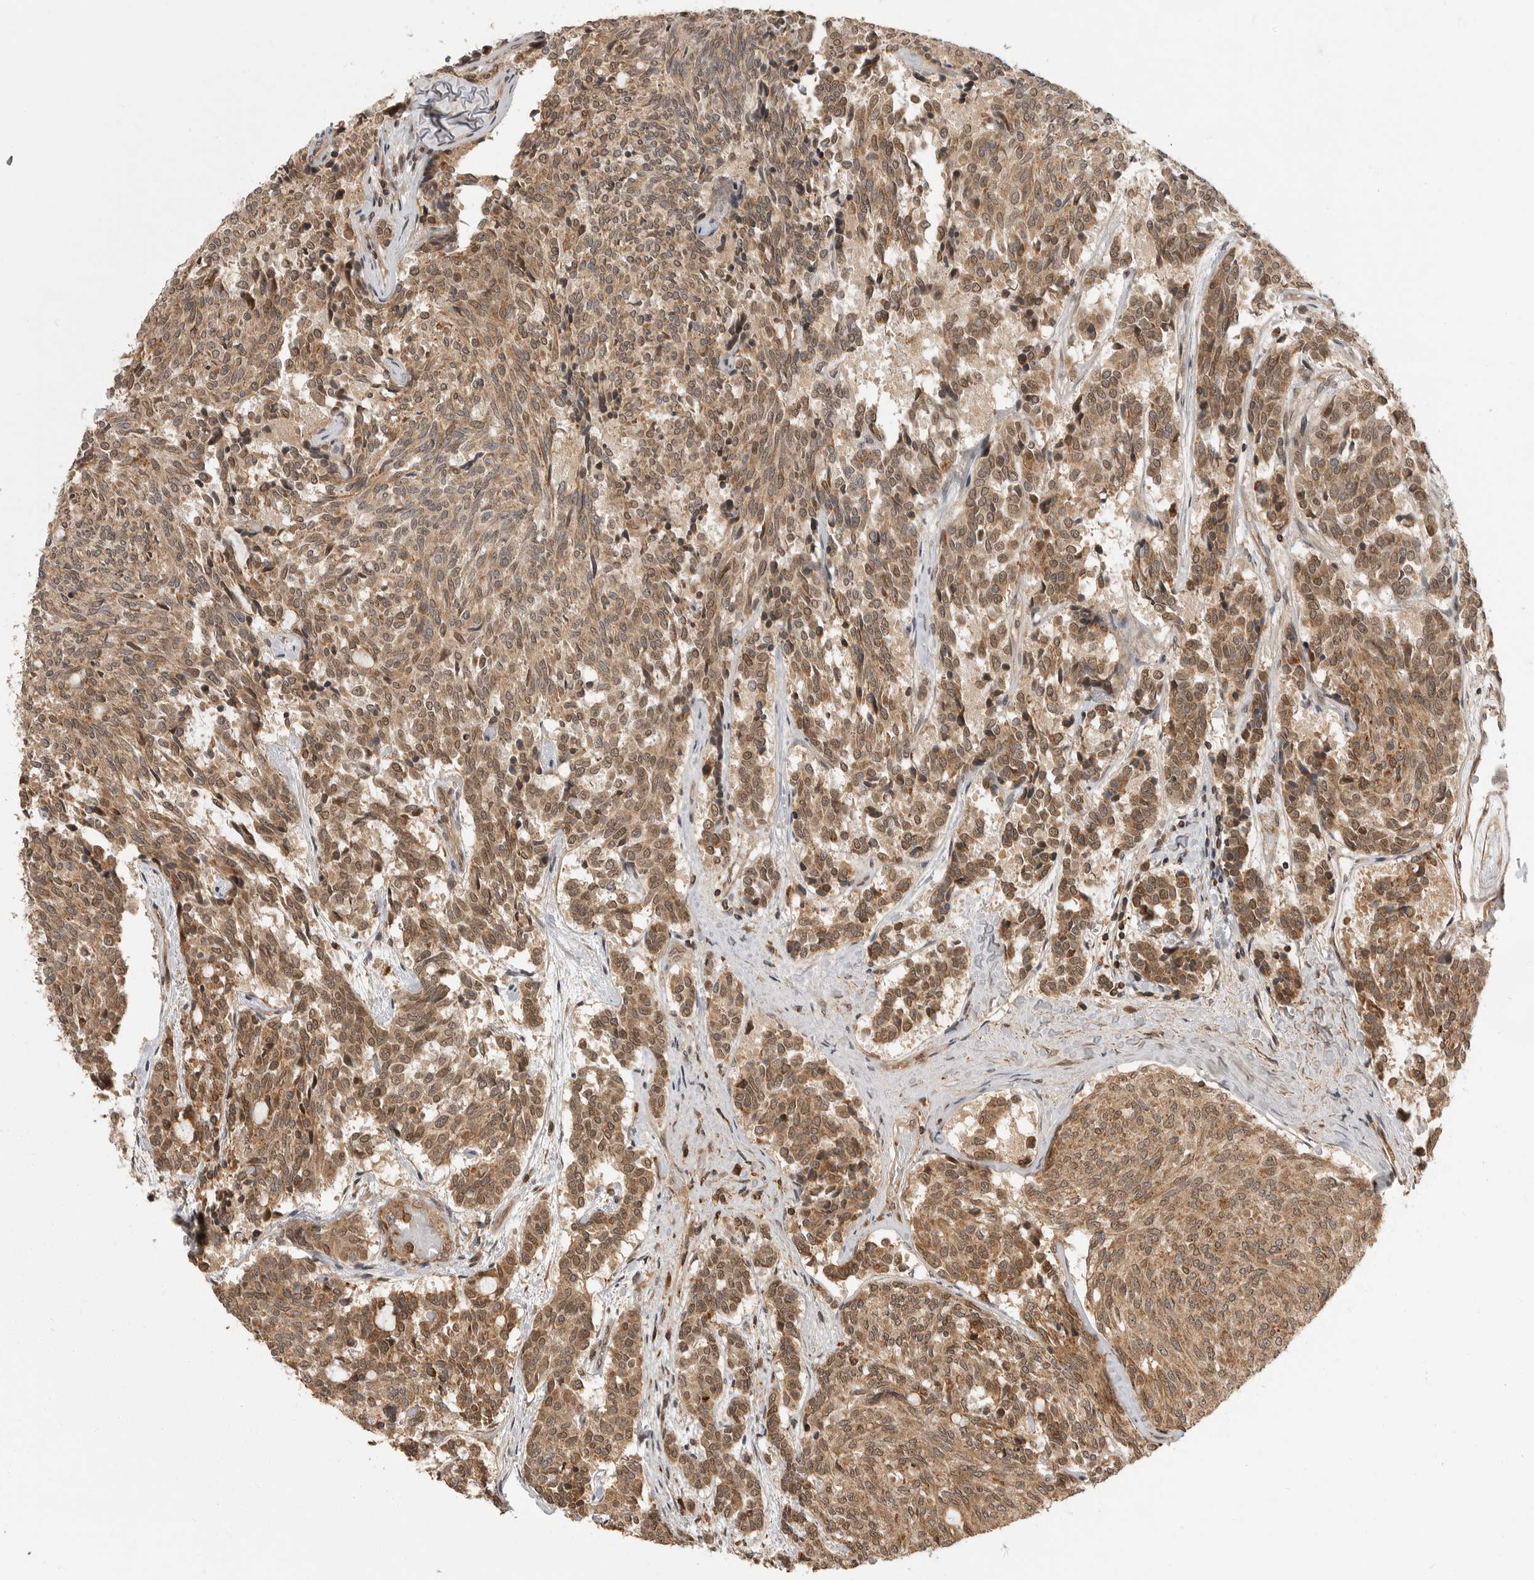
{"staining": {"intensity": "moderate", "quantity": ">75%", "location": "cytoplasmic/membranous,nuclear"}, "tissue": "carcinoid", "cell_type": "Tumor cells", "image_type": "cancer", "snomed": [{"axis": "morphology", "description": "Carcinoid, malignant, NOS"}, {"axis": "topography", "description": "Pancreas"}], "caption": "Brown immunohistochemical staining in malignant carcinoid demonstrates moderate cytoplasmic/membranous and nuclear positivity in about >75% of tumor cells.", "gene": "ERN1", "patient": {"sex": "female", "age": 54}}